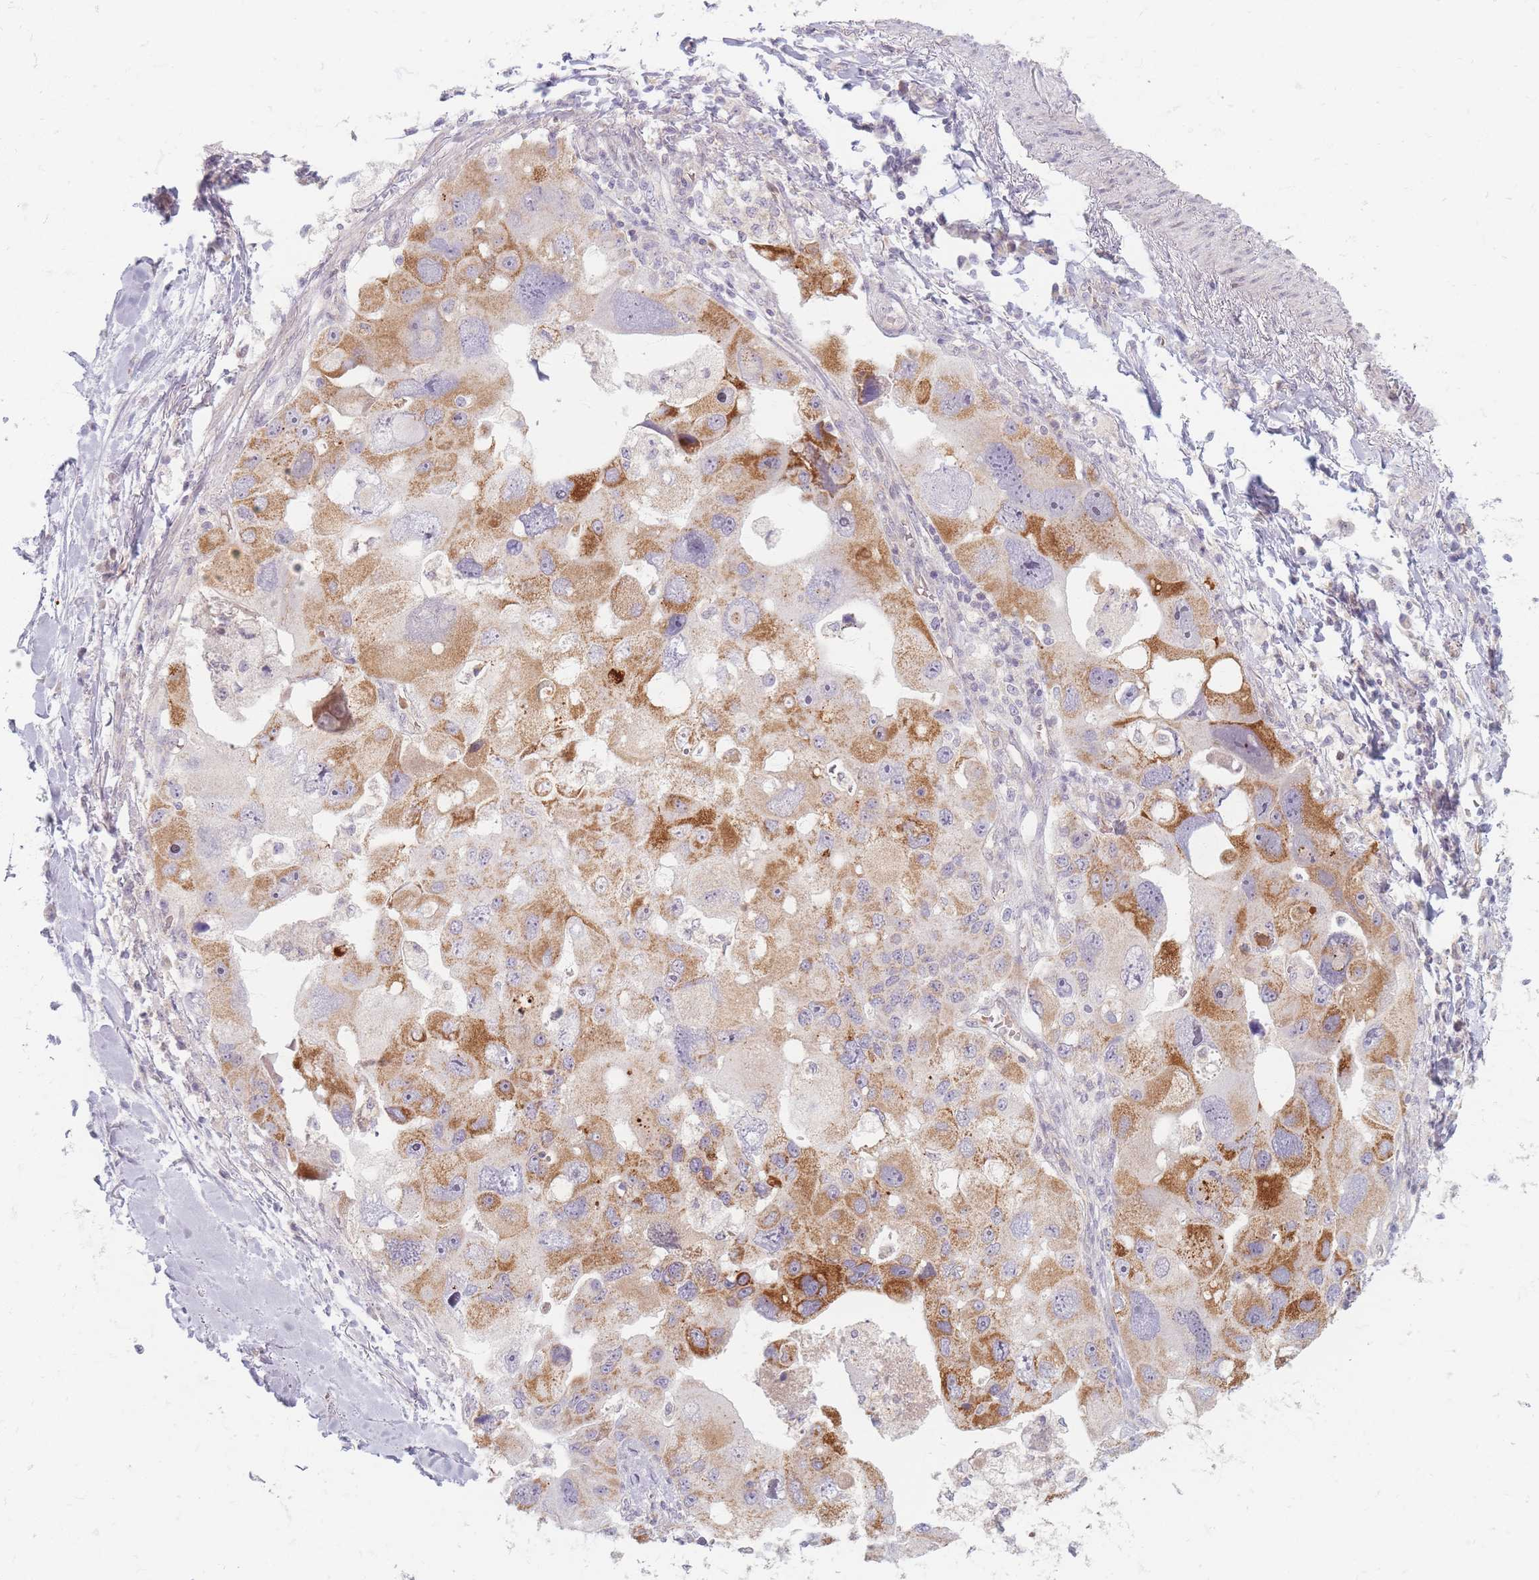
{"staining": {"intensity": "moderate", "quantity": ">75%", "location": "cytoplasmic/membranous"}, "tissue": "lung cancer", "cell_type": "Tumor cells", "image_type": "cancer", "snomed": [{"axis": "morphology", "description": "Adenocarcinoma, NOS"}, {"axis": "topography", "description": "Lung"}], "caption": "The immunohistochemical stain highlights moderate cytoplasmic/membranous staining in tumor cells of lung cancer tissue.", "gene": "CHCHD7", "patient": {"sex": "female", "age": 54}}